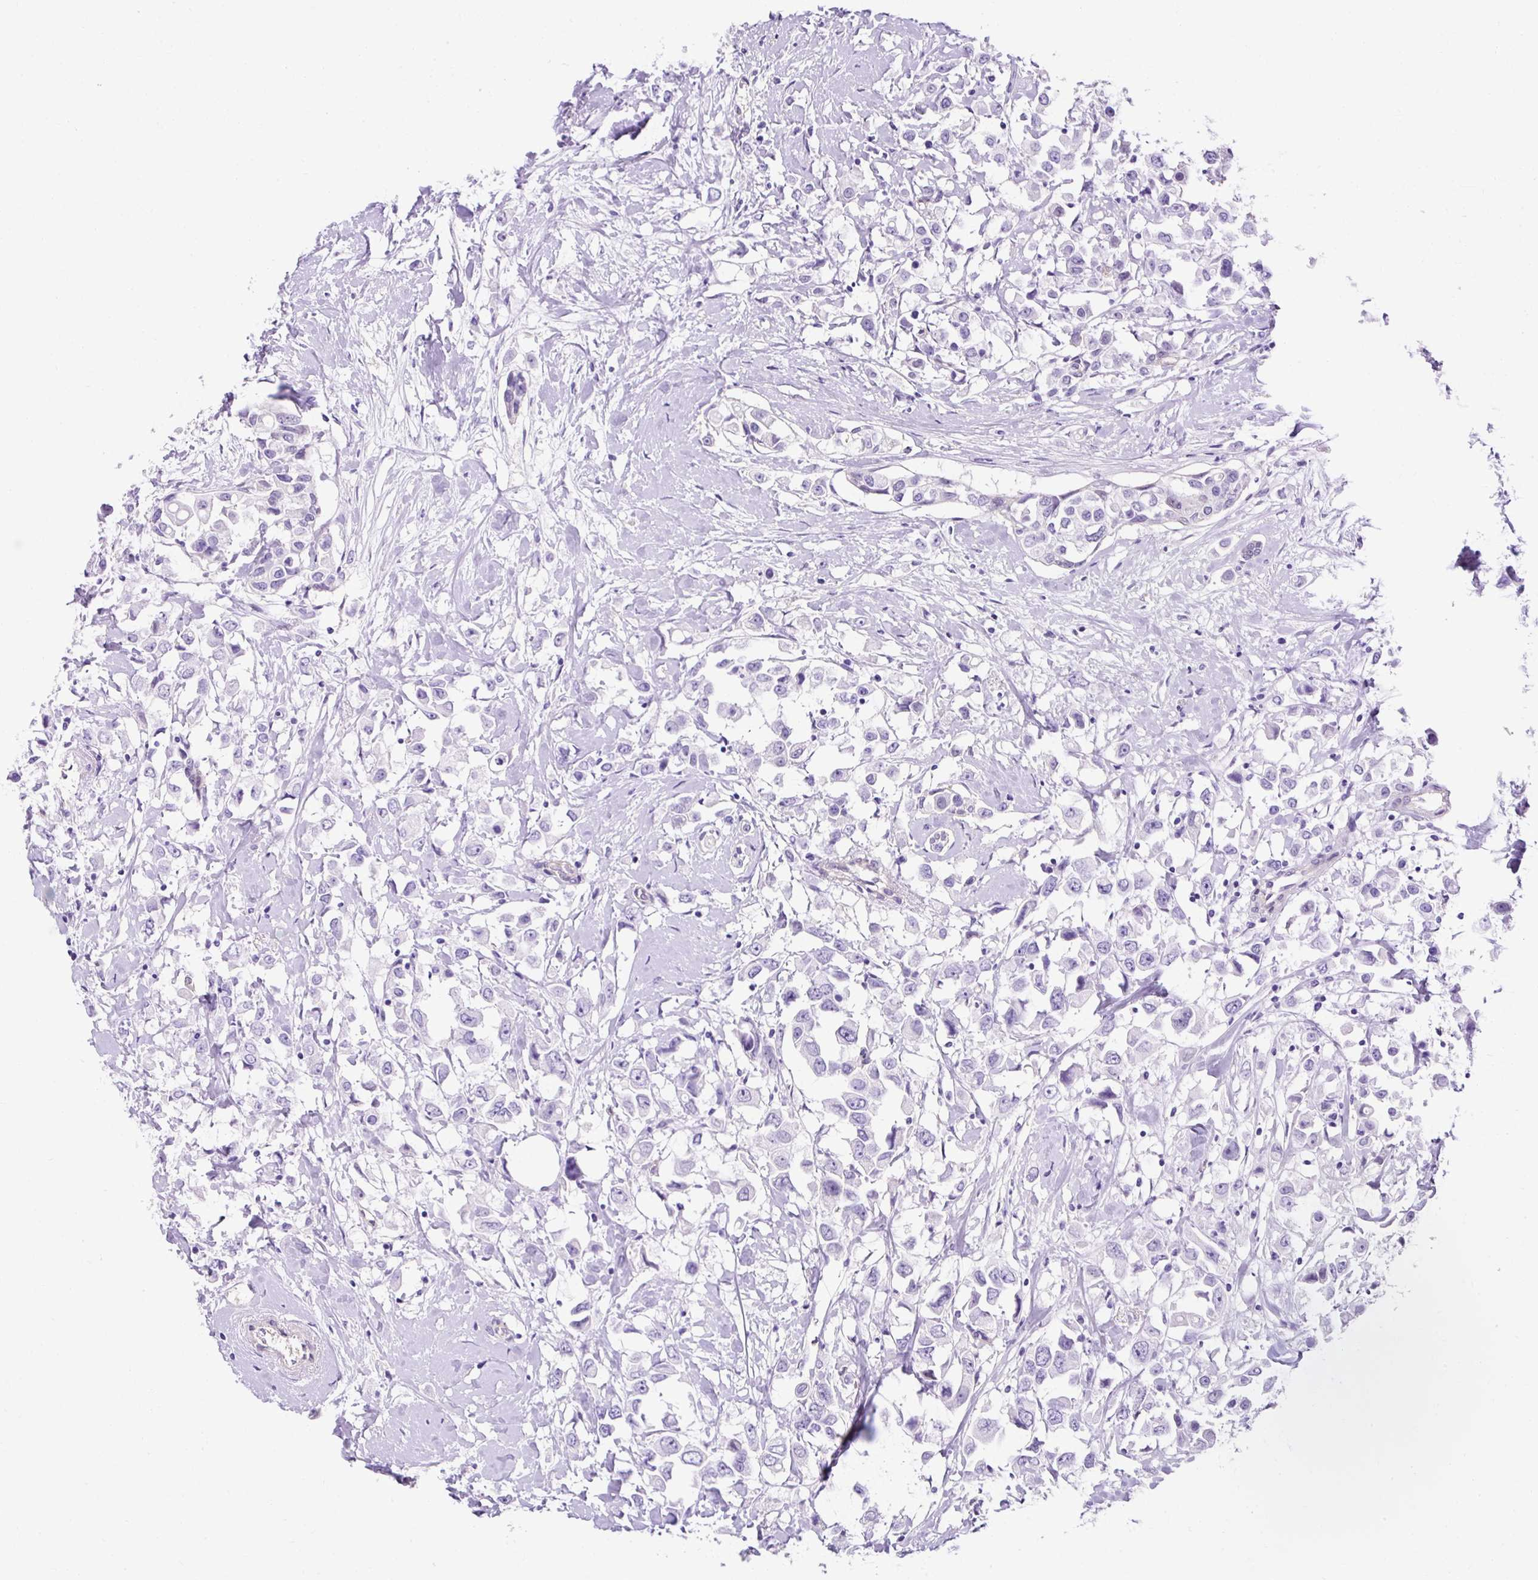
{"staining": {"intensity": "negative", "quantity": "none", "location": "none"}, "tissue": "breast cancer", "cell_type": "Tumor cells", "image_type": "cancer", "snomed": [{"axis": "morphology", "description": "Duct carcinoma"}, {"axis": "topography", "description": "Breast"}], "caption": "IHC micrograph of breast cancer (infiltrating ductal carcinoma) stained for a protein (brown), which demonstrates no expression in tumor cells.", "gene": "KRT12", "patient": {"sex": "female", "age": 61}}